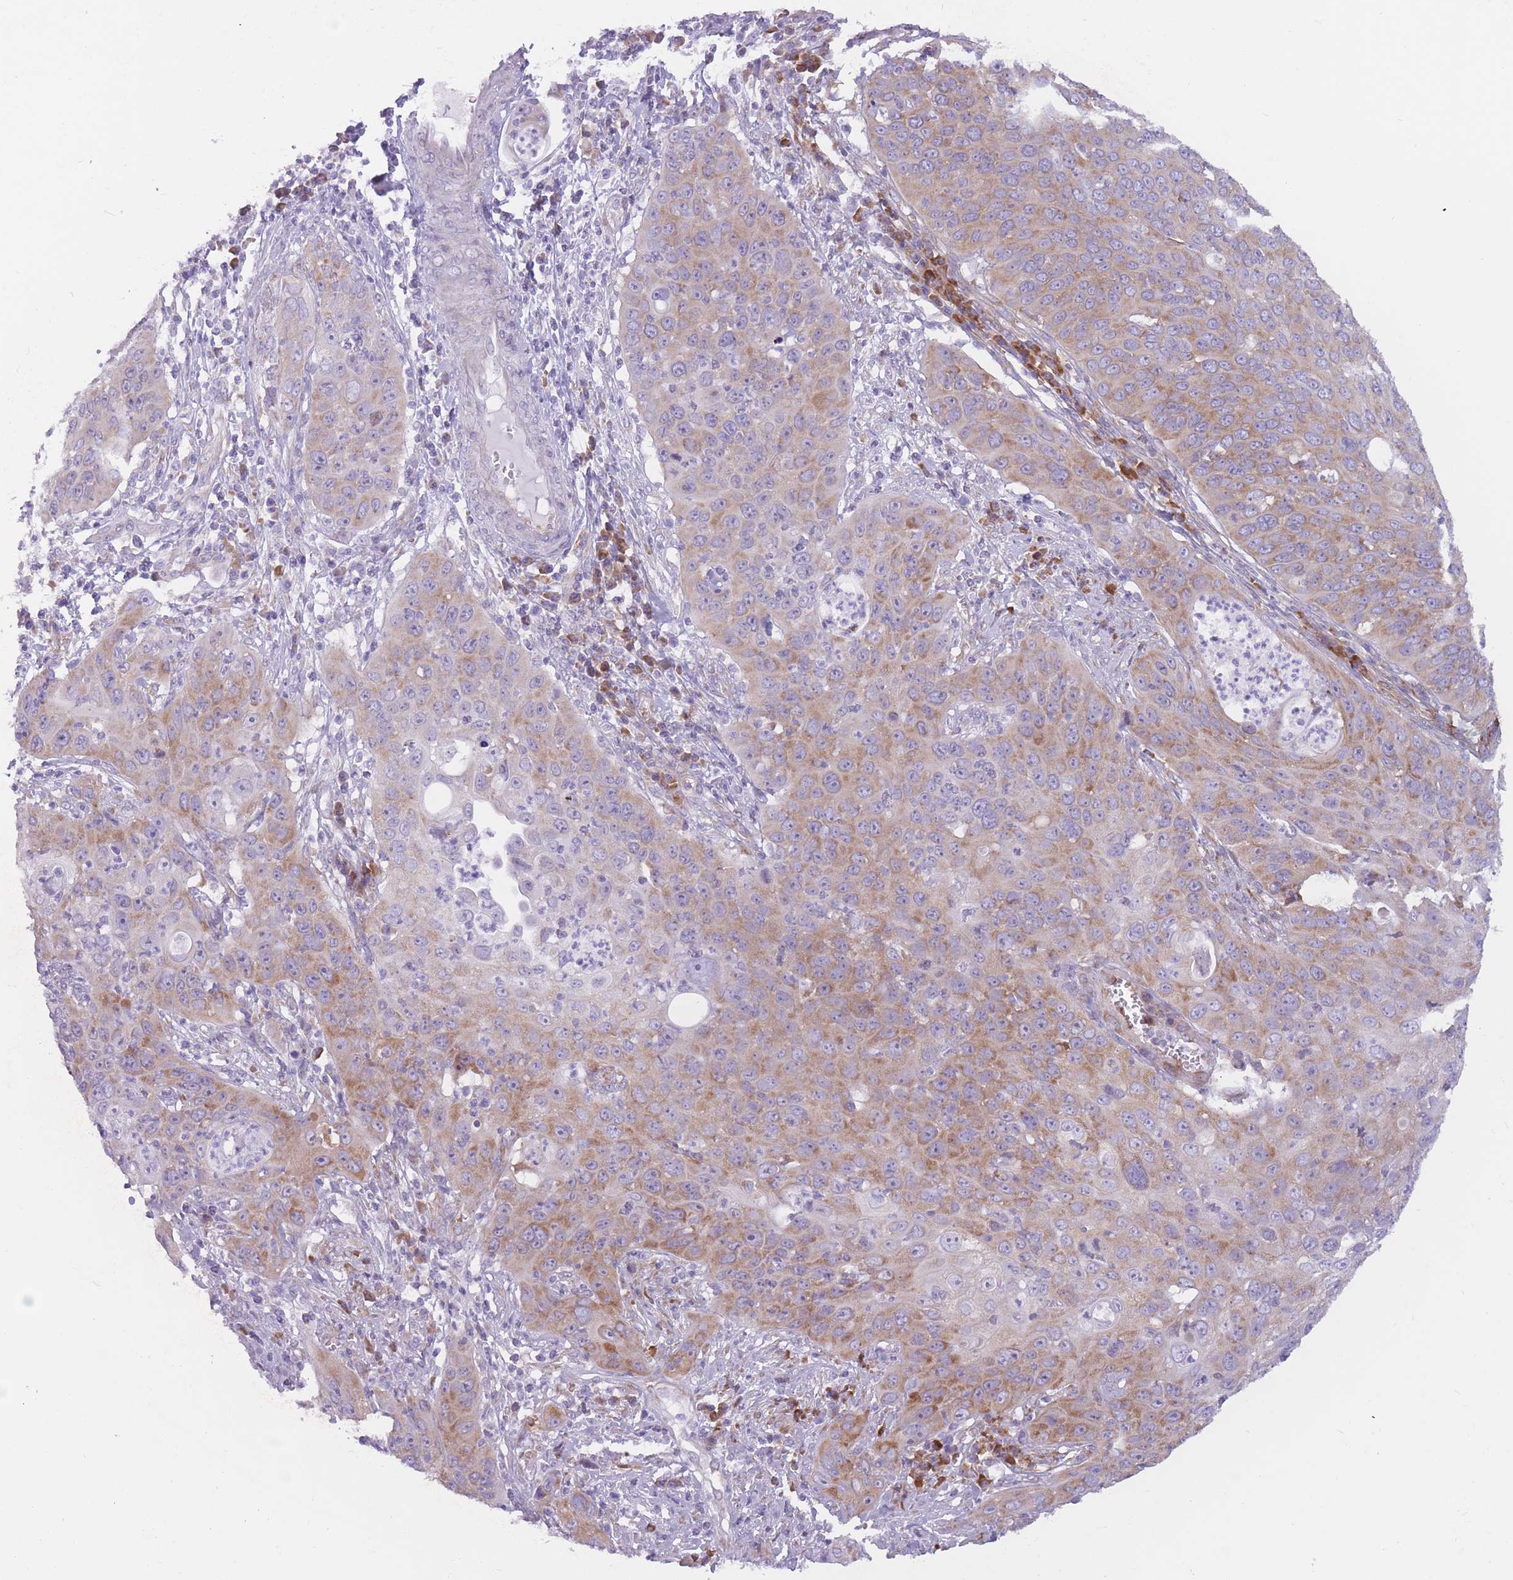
{"staining": {"intensity": "moderate", "quantity": "25%-75%", "location": "cytoplasmic/membranous"}, "tissue": "cervical cancer", "cell_type": "Tumor cells", "image_type": "cancer", "snomed": [{"axis": "morphology", "description": "Squamous cell carcinoma, NOS"}, {"axis": "topography", "description": "Cervix"}], "caption": "An image of cervical cancer (squamous cell carcinoma) stained for a protein exhibits moderate cytoplasmic/membranous brown staining in tumor cells.", "gene": "RPL18", "patient": {"sex": "female", "age": 36}}